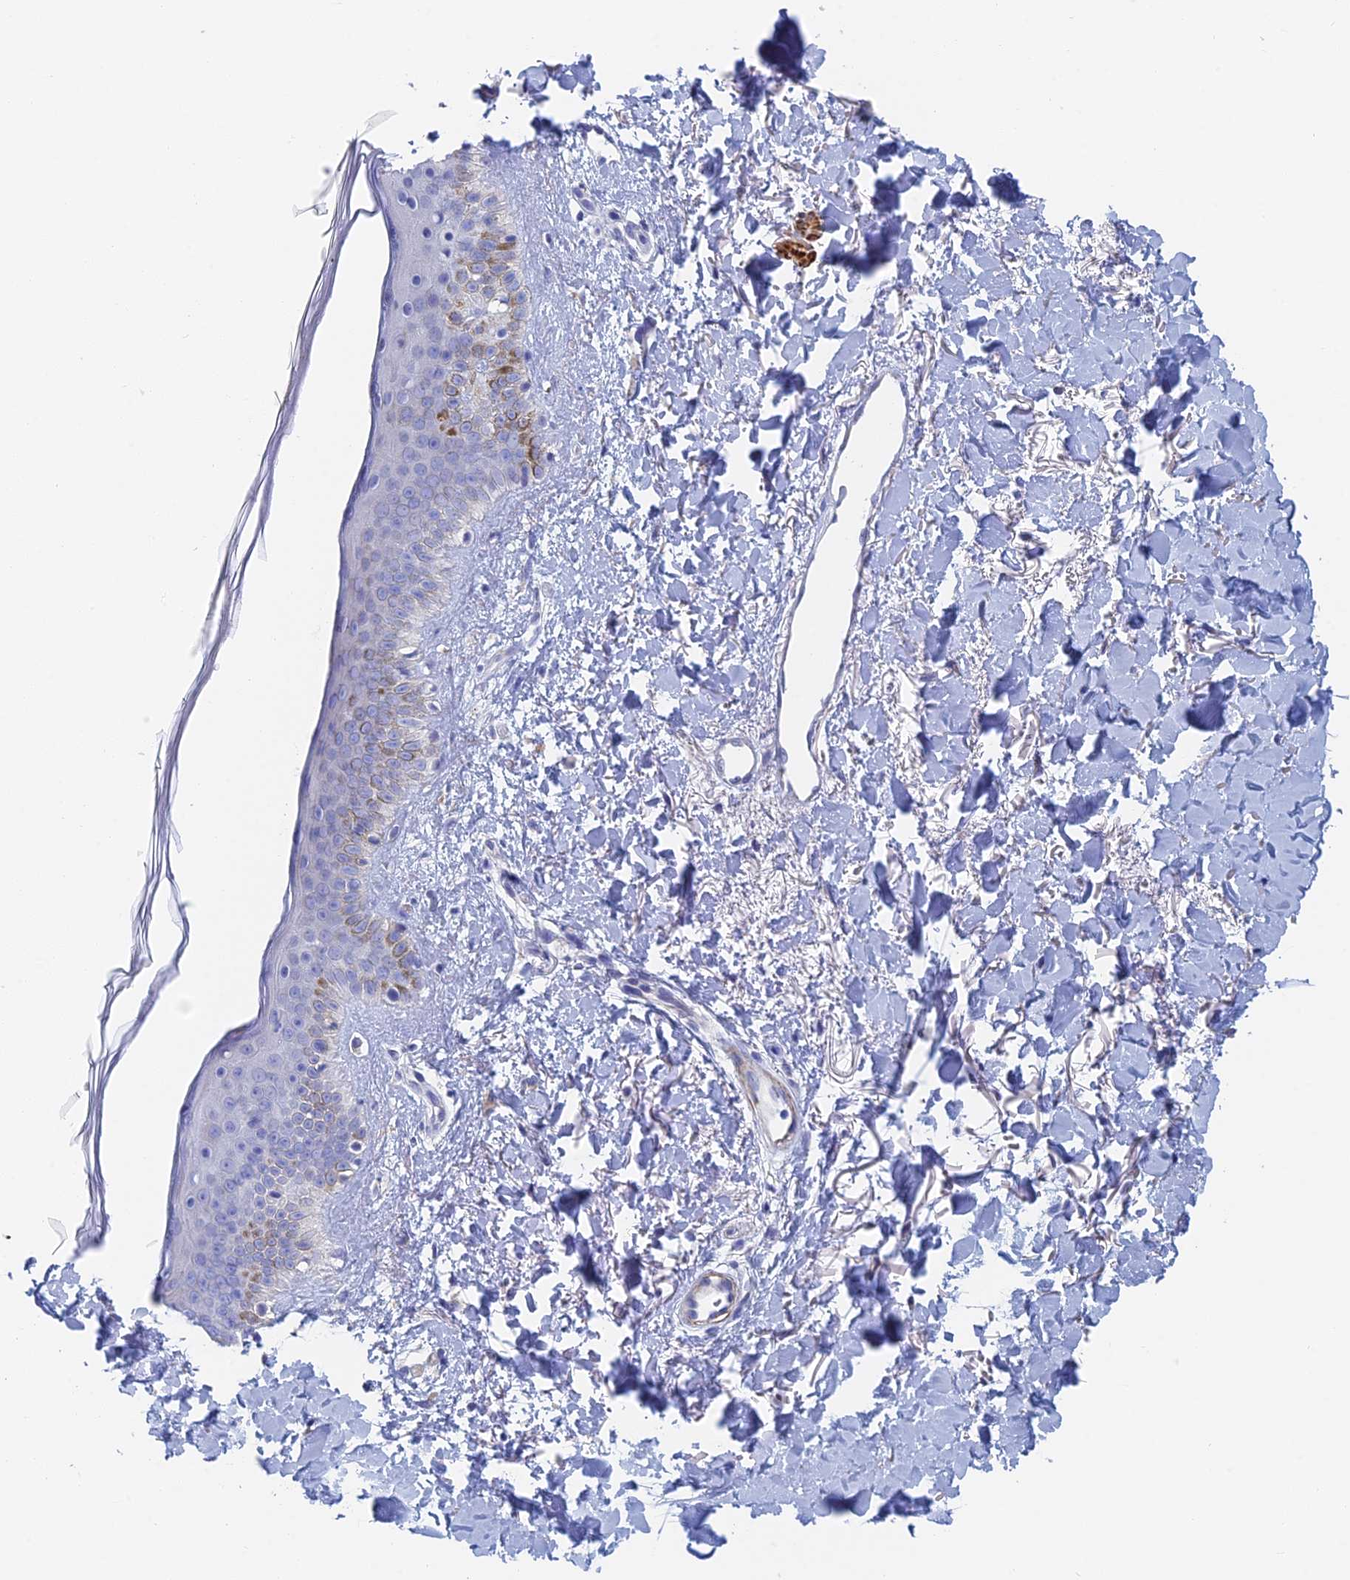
{"staining": {"intensity": "negative", "quantity": "none", "location": "none"}, "tissue": "skin", "cell_type": "Fibroblasts", "image_type": "normal", "snomed": [{"axis": "morphology", "description": "Normal tissue, NOS"}, {"axis": "topography", "description": "Skin"}], "caption": "IHC micrograph of benign skin: human skin stained with DAB demonstrates no significant protein positivity in fibroblasts. The staining was performed using DAB to visualize the protein expression in brown, while the nuclei were stained in blue with hematoxylin (Magnification: 20x).", "gene": "KCNK18", "patient": {"sex": "female", "age": 58}}